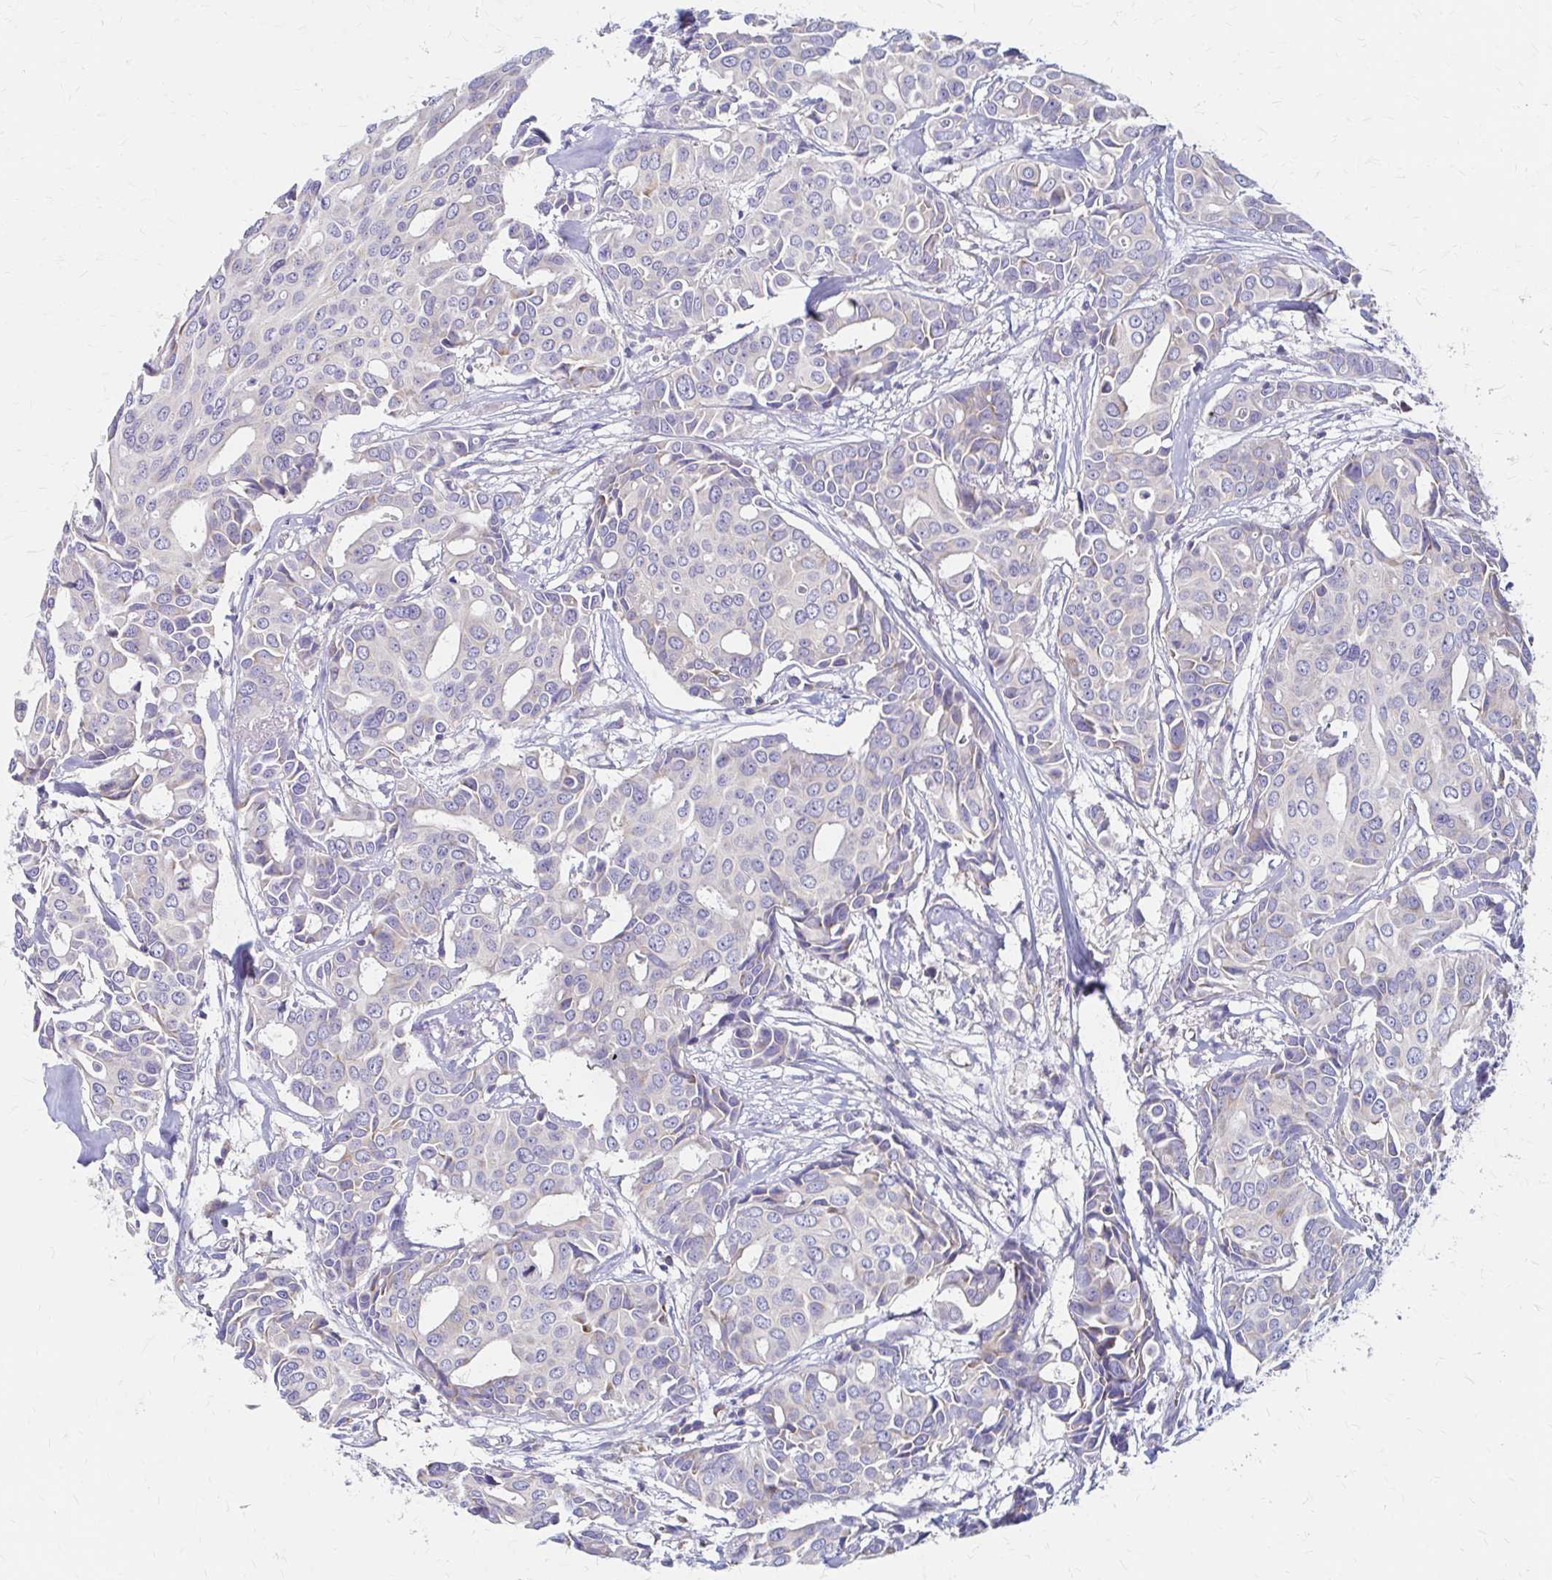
{"staining": {"intensity": "negative", "quantity": "none", "location": "none"}, "tissue": "breast cancer", "cell_type": "Tumor cells", "image_type": "cancer", "snomed": [{"axis": "morphology", "description": "Duct carcinoma"}, {"axis": "topography", "description": "Breast"}], "caption": "Immunohistochemical staining of human breast cancer exhibits no significant positivity in tumor cells.", "gene": "RPL27A", "patient": {"sex": "female", "age": 54}}